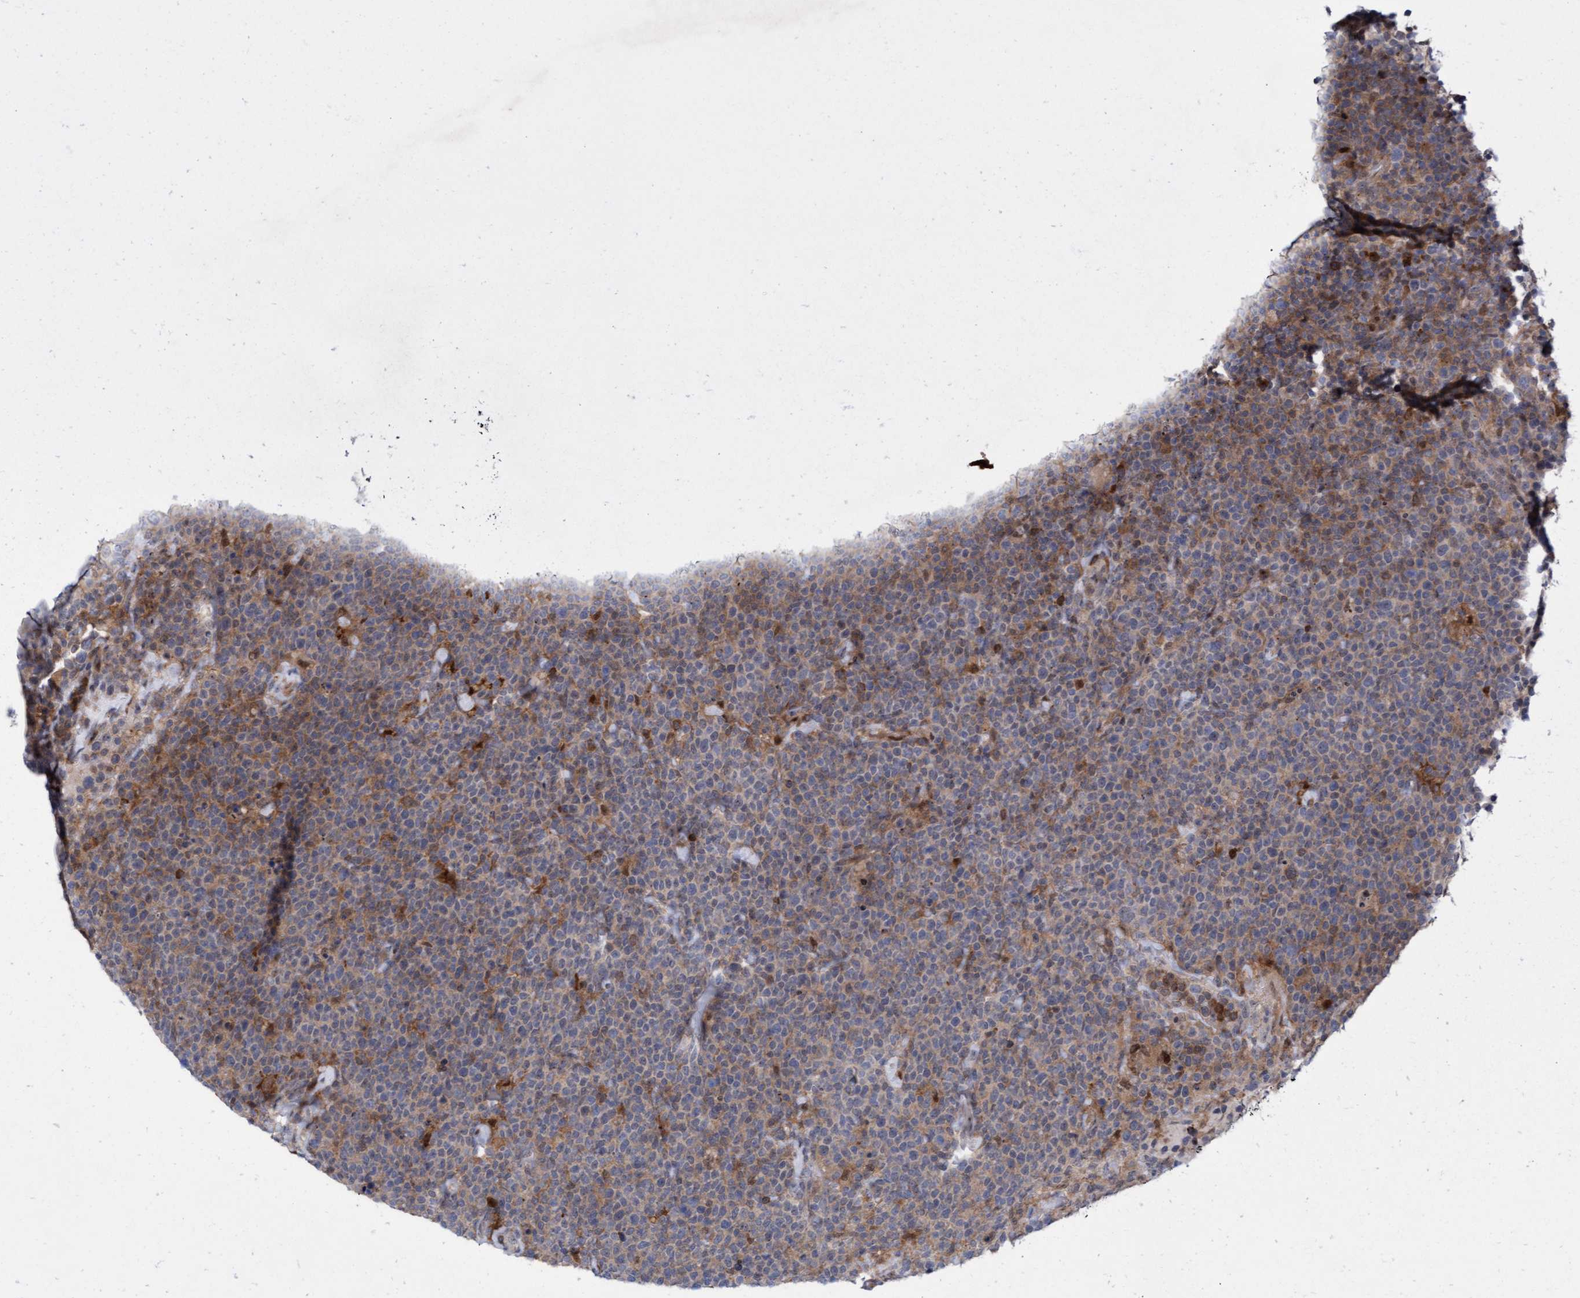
{"staining": {"intensity": "weak", "quantity": "25%-75%", "location": "cytoplasmic/membranous"}, "tissue": "lymphoma", "cell_type": "Tumor cells", "image_type": "cancer", "snomed": [{"axis": "morphology", "description": "Malignant lymphoma, non-Hodgkin's type, High grade"}, {"axis": "topography", "description": "Lymph node"}], "caption": "Weak cytoplasmic/membranous staining is identified in about 25%-75% of tumor cells in malignant lymphoma, non-Hodgkin's type (high-grade). The protein of interest is shown in brown color, while the nuclei are stained blue.", "gene": "RAP1GAP2", "patient": {"sex": "male", "age": 61}}